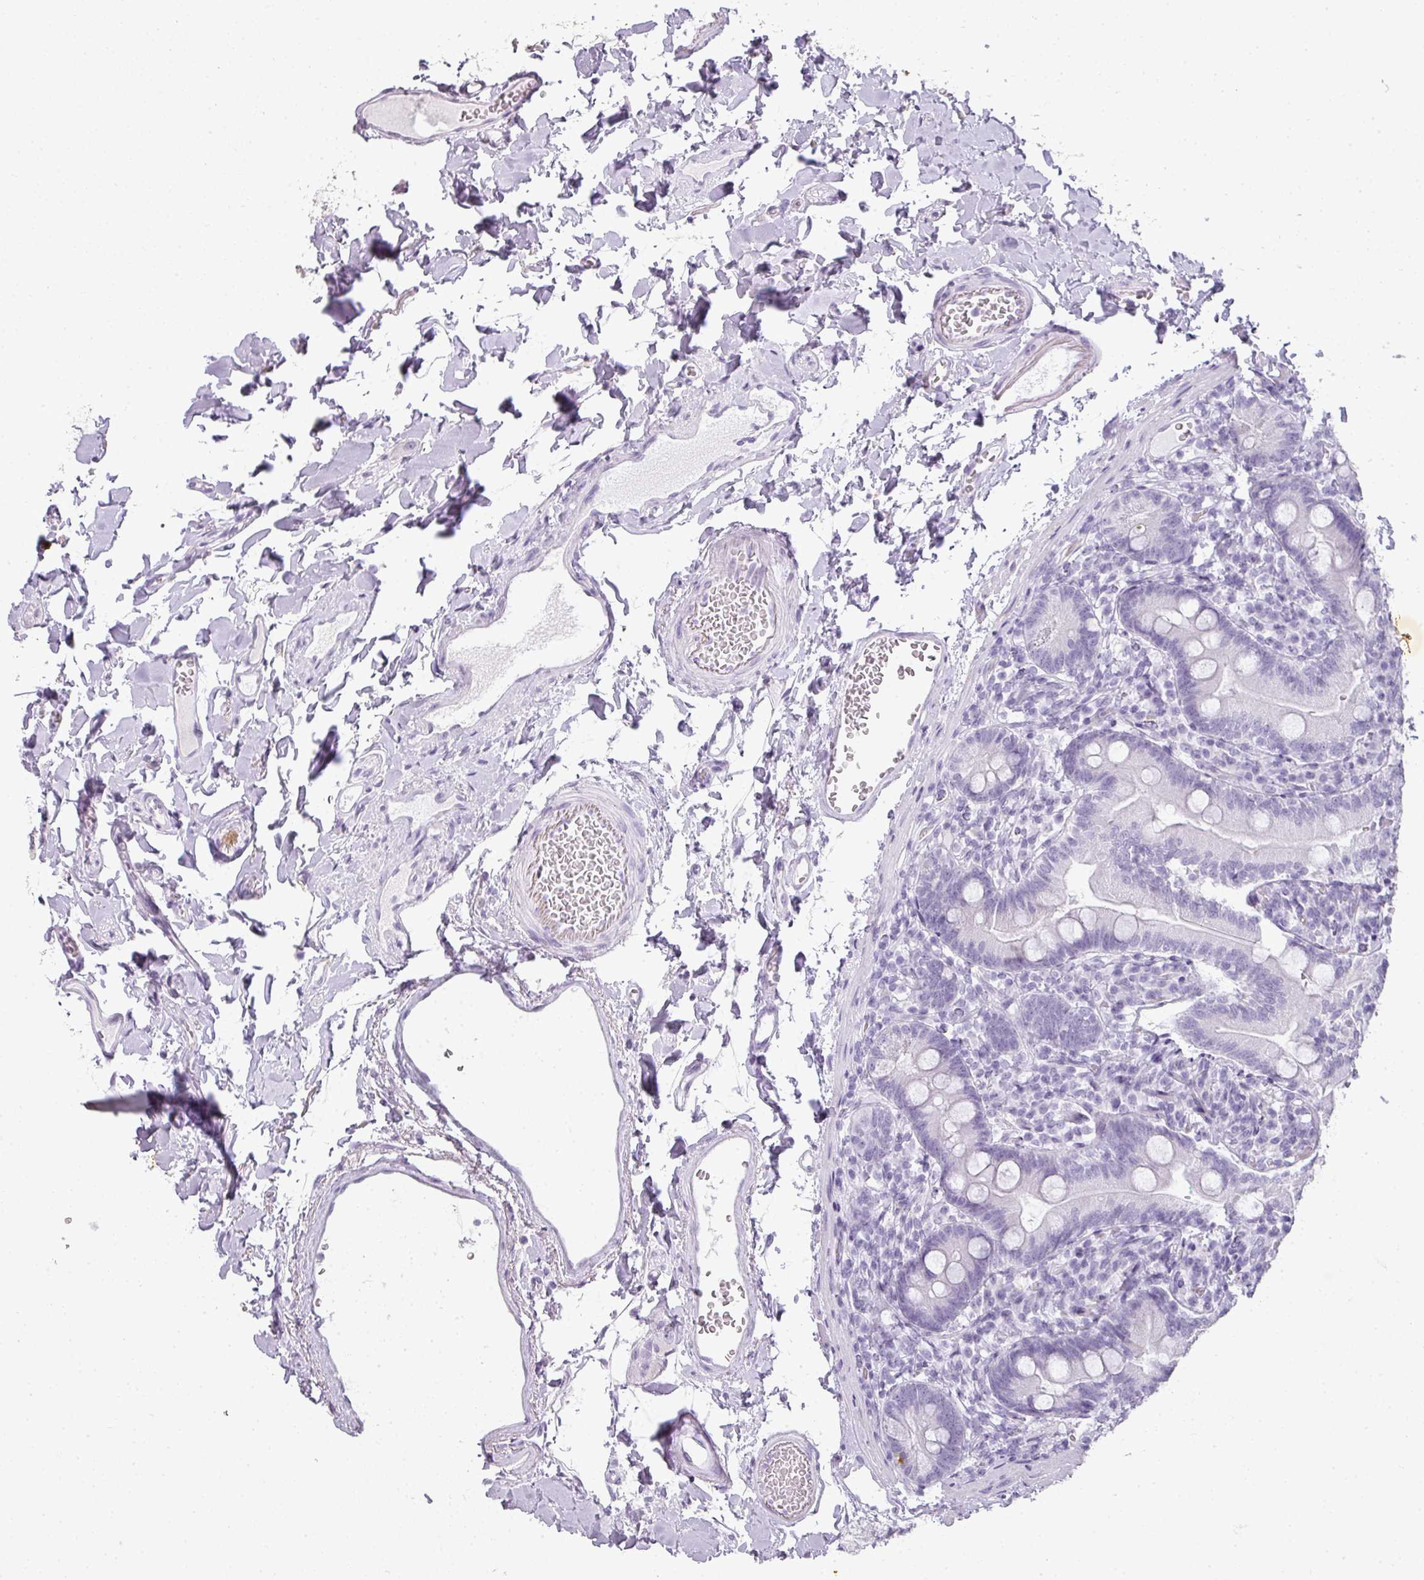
{"staining": {"intensity": "negative", "quantity": "none", "location": "none"}, "tissue": "duodenum", "cell_type": "Glandular cells", "image_type": "normal", "snomed": [{"axis": "morphology", "description": "Normal tissue, NOS"}, {"axis": "topography", "description": "Duodenum"}], "caption": "Immunohistochemistry of unremarkable duodenum demonstrates no expression in glandular cells.", "gene": "RBMY1A1", "patient": {"sex": "female", "age": 67}}